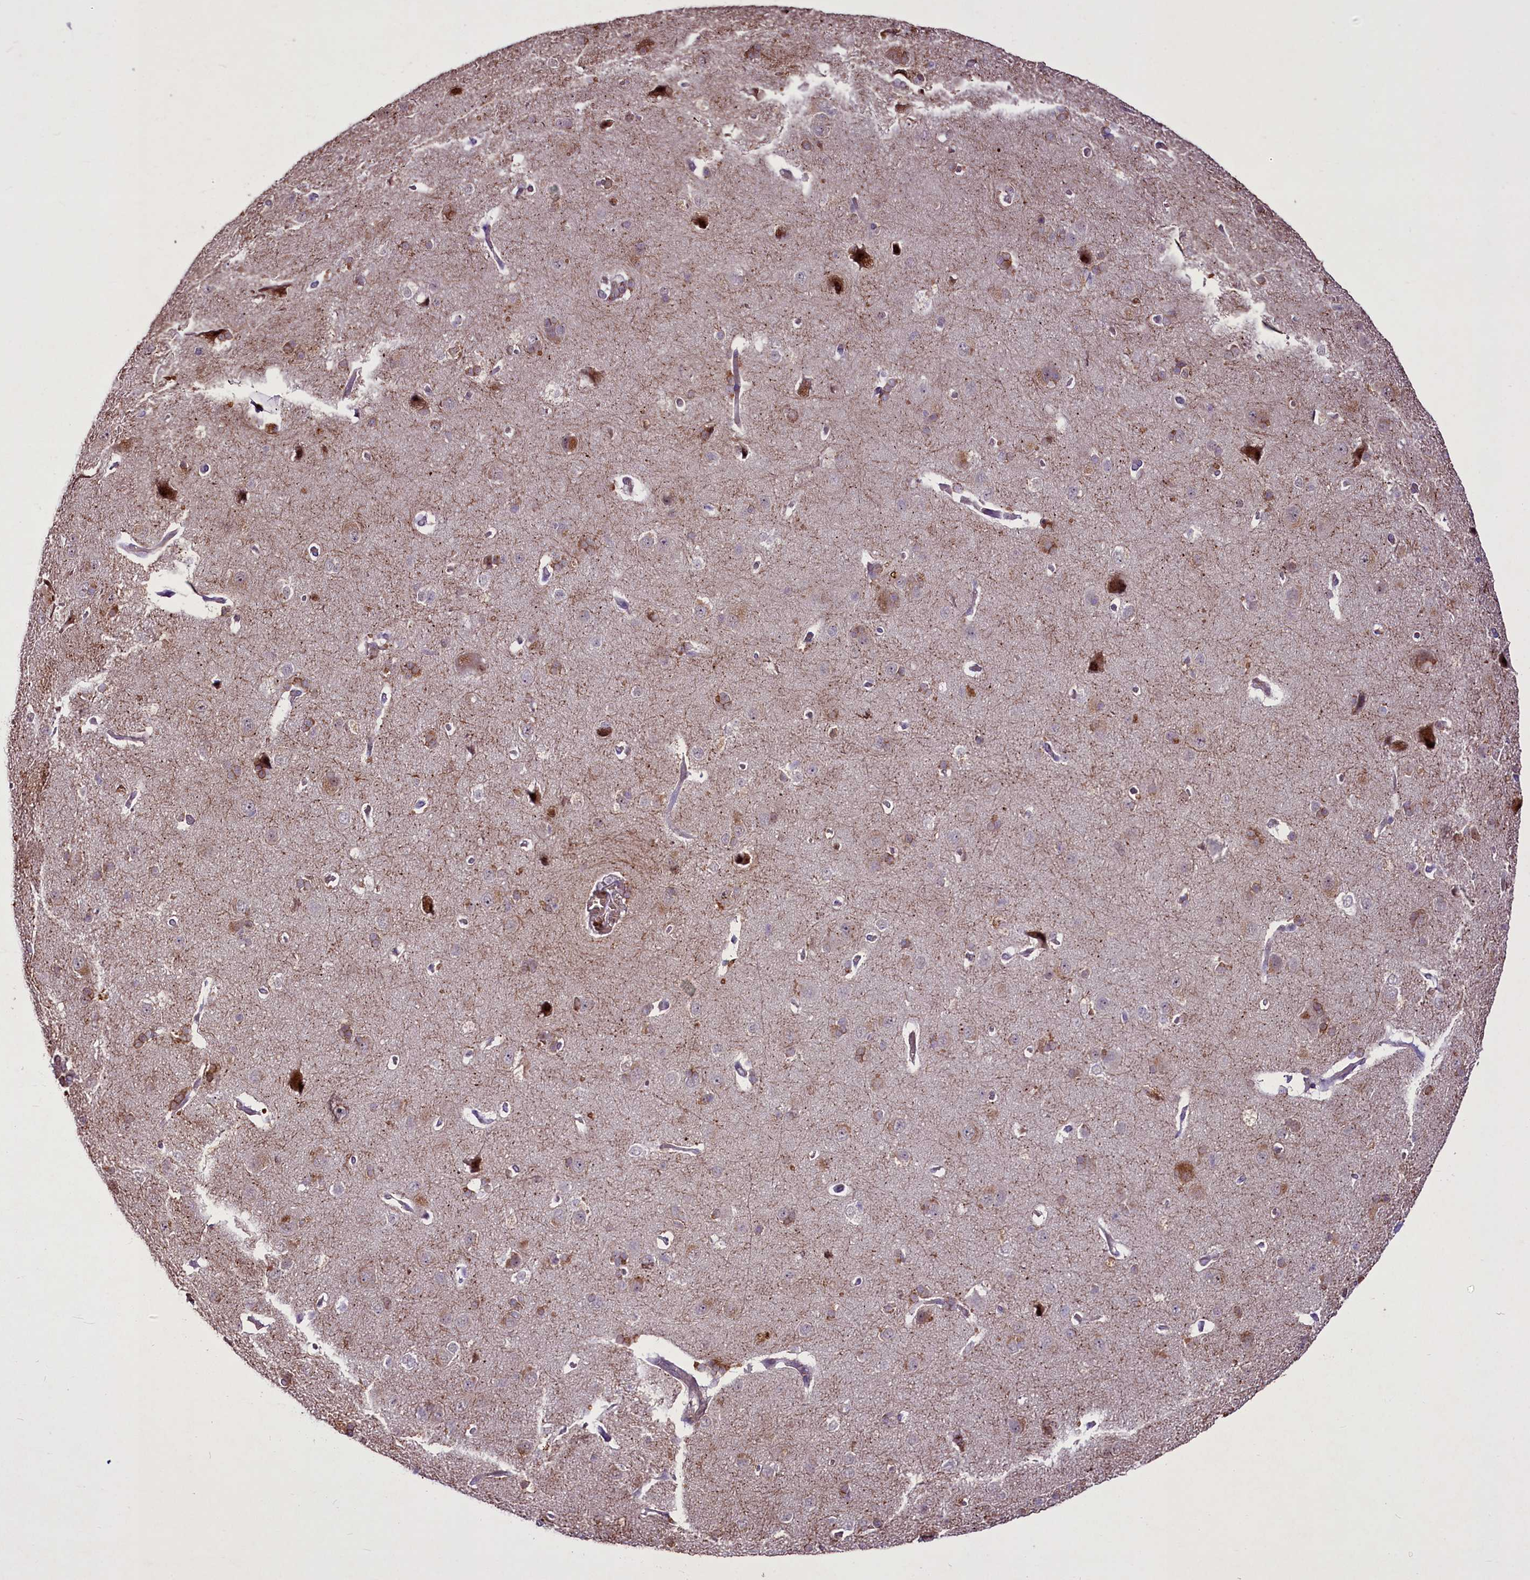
{"staining": {"intensity": "negative", "quantity": "none", "location": "none"}, "tissue": "cerebral cortex", "cell_type": "Endothelial cells", "image_type": "normal", "snomed": [{"axis": "morphology", "description": "Normal tissue, NOS"}, {"axis": "topography", "description": "Cerebral cortex"}], "caption": "Photomicrograph shows no significant protein expression in endothelial cells of benign cerebral cortex. Nuclei are stained in blue.", "gene": "SUSD3", "patient": {"sex": "male", "age": 62}}